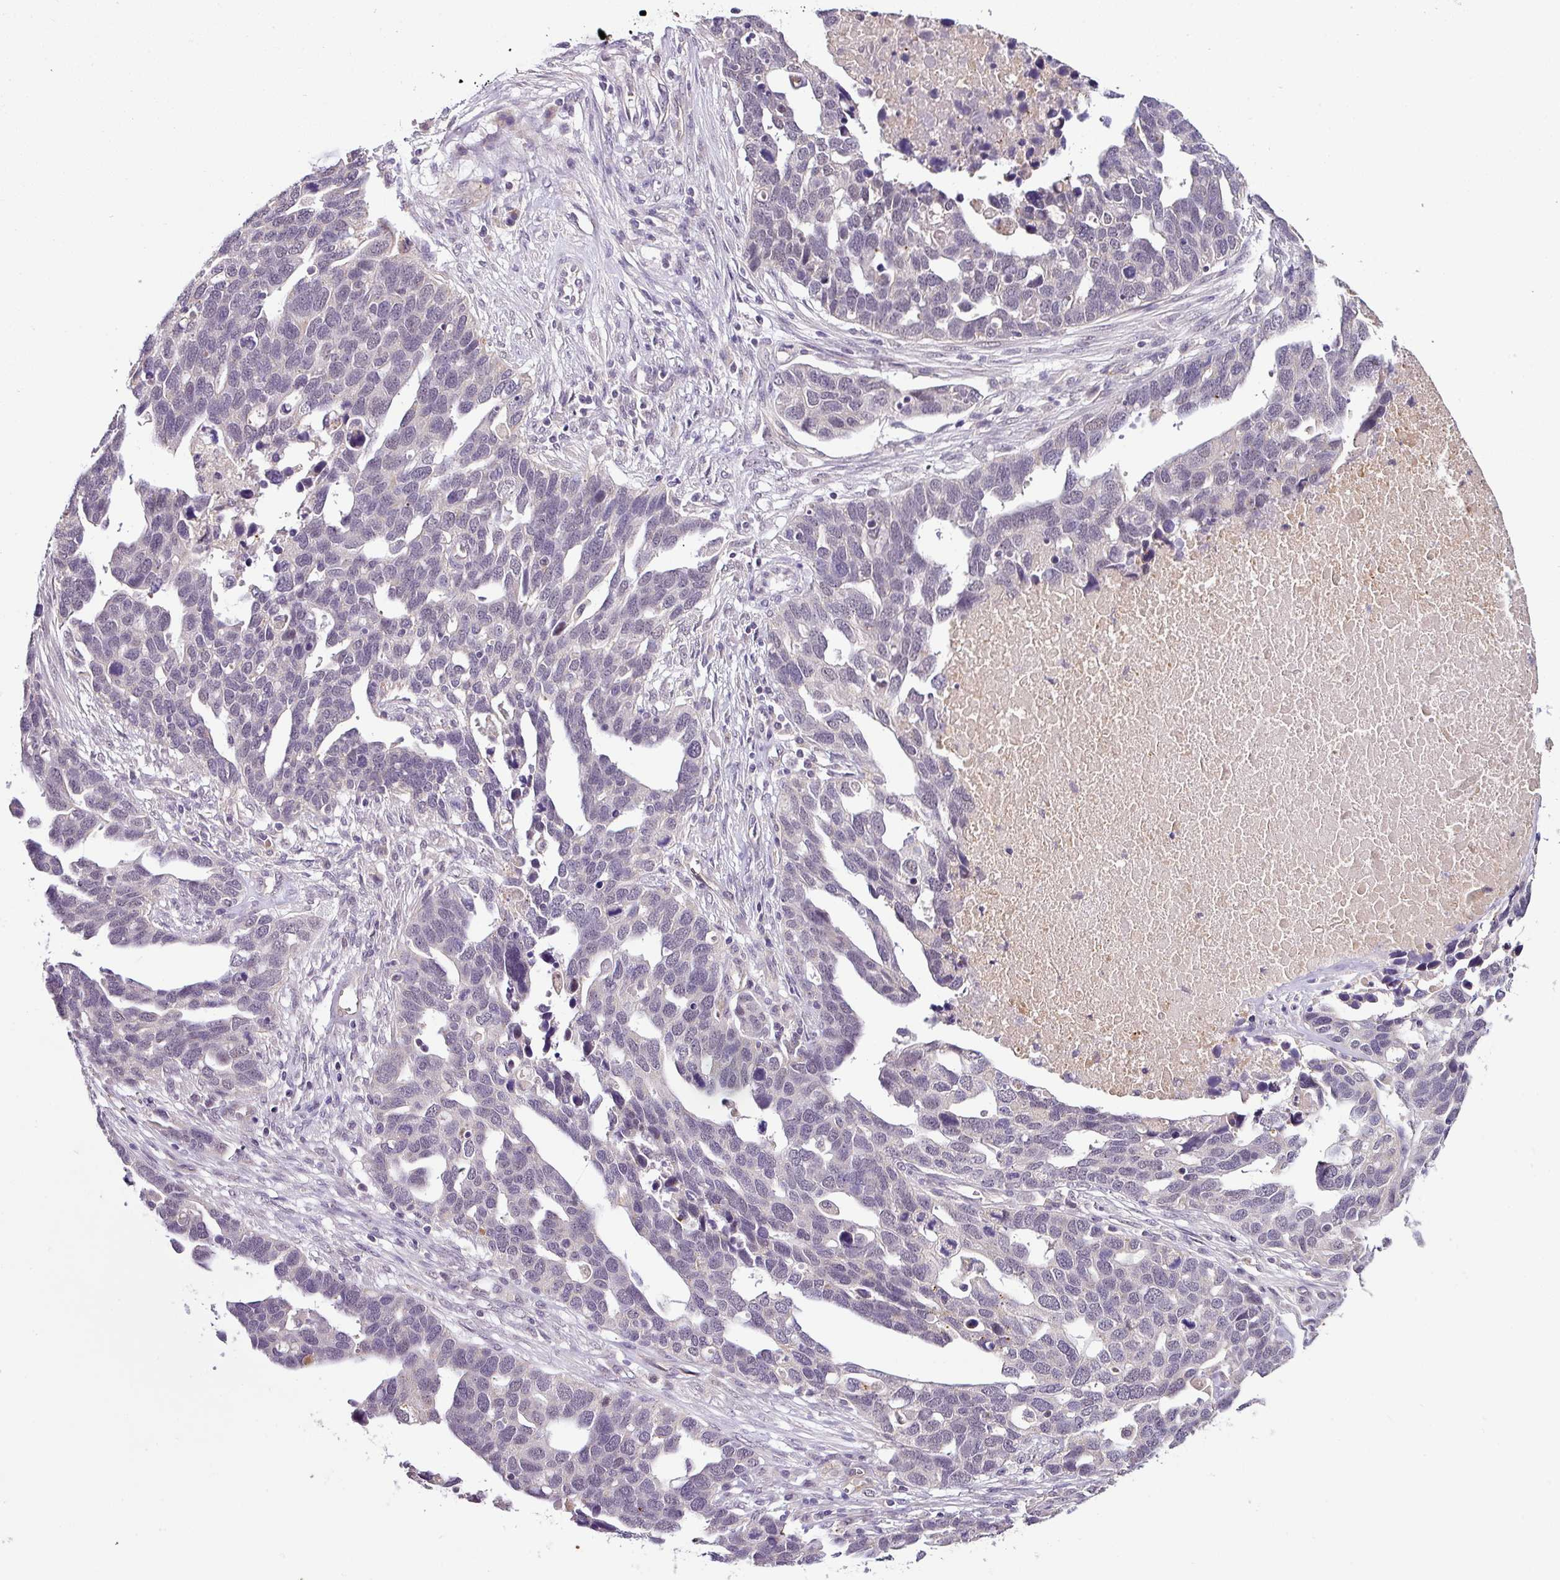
{"staining": {"intensity": "negative", "quantity": "none", "location": "none"}, "tissue": "ovarian cancer", "cell_type": "Tumor cells", "image_type": "cancer", "snomed": [{"axis": "morphology", "description": "Cystadenocarcinoma, serous, NOS"}, {"axis": "topography", "description": "Ovary"}], "caption": "The histopathology image demonstrates no staining of tumor cells in ovarian serous cystadenocarcinoma.", "gene": "NAPSA", "patient": {"sex": "female", "age": 54}}